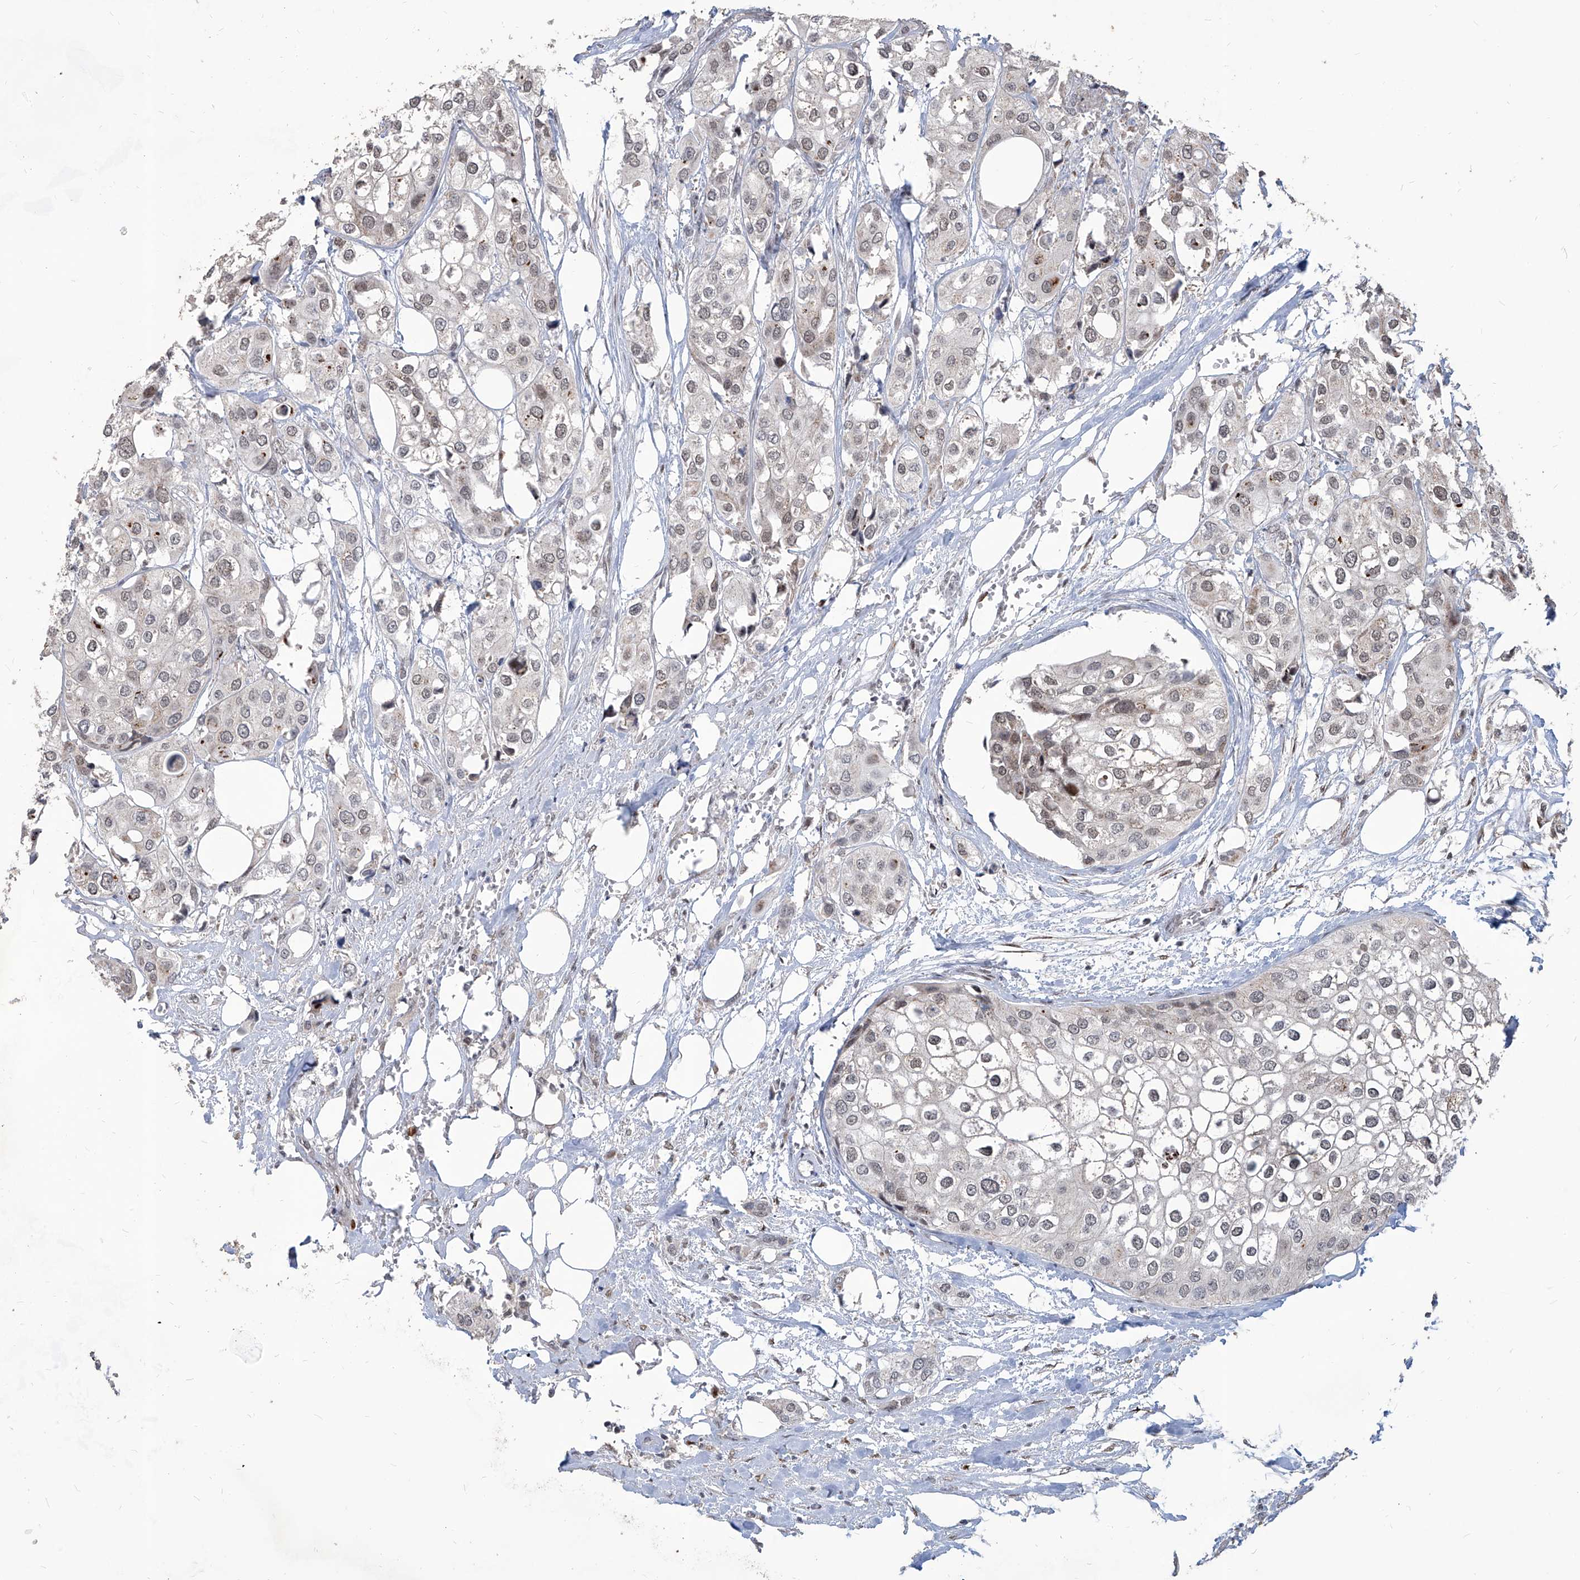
{"staining": {"intensity": "negative", "quantity": "none", "location": "none"}, "tissue": "urothelial cancer", "cell_type": "Tumor cells", "image_type": "cancer", "snomed": [{"axis": "morphology", "description": "Urothelial carcinoma, High grade"}, {"axis": "topography", "description": "Urinary bladder"}], "caption": "This is an immunohistochemistry micrograph of human urothelial carcinoma (high-grade). There is no staining in tumor cells.", "gene": "IRF2", "patient": {"sex": "male", "age": 64}}